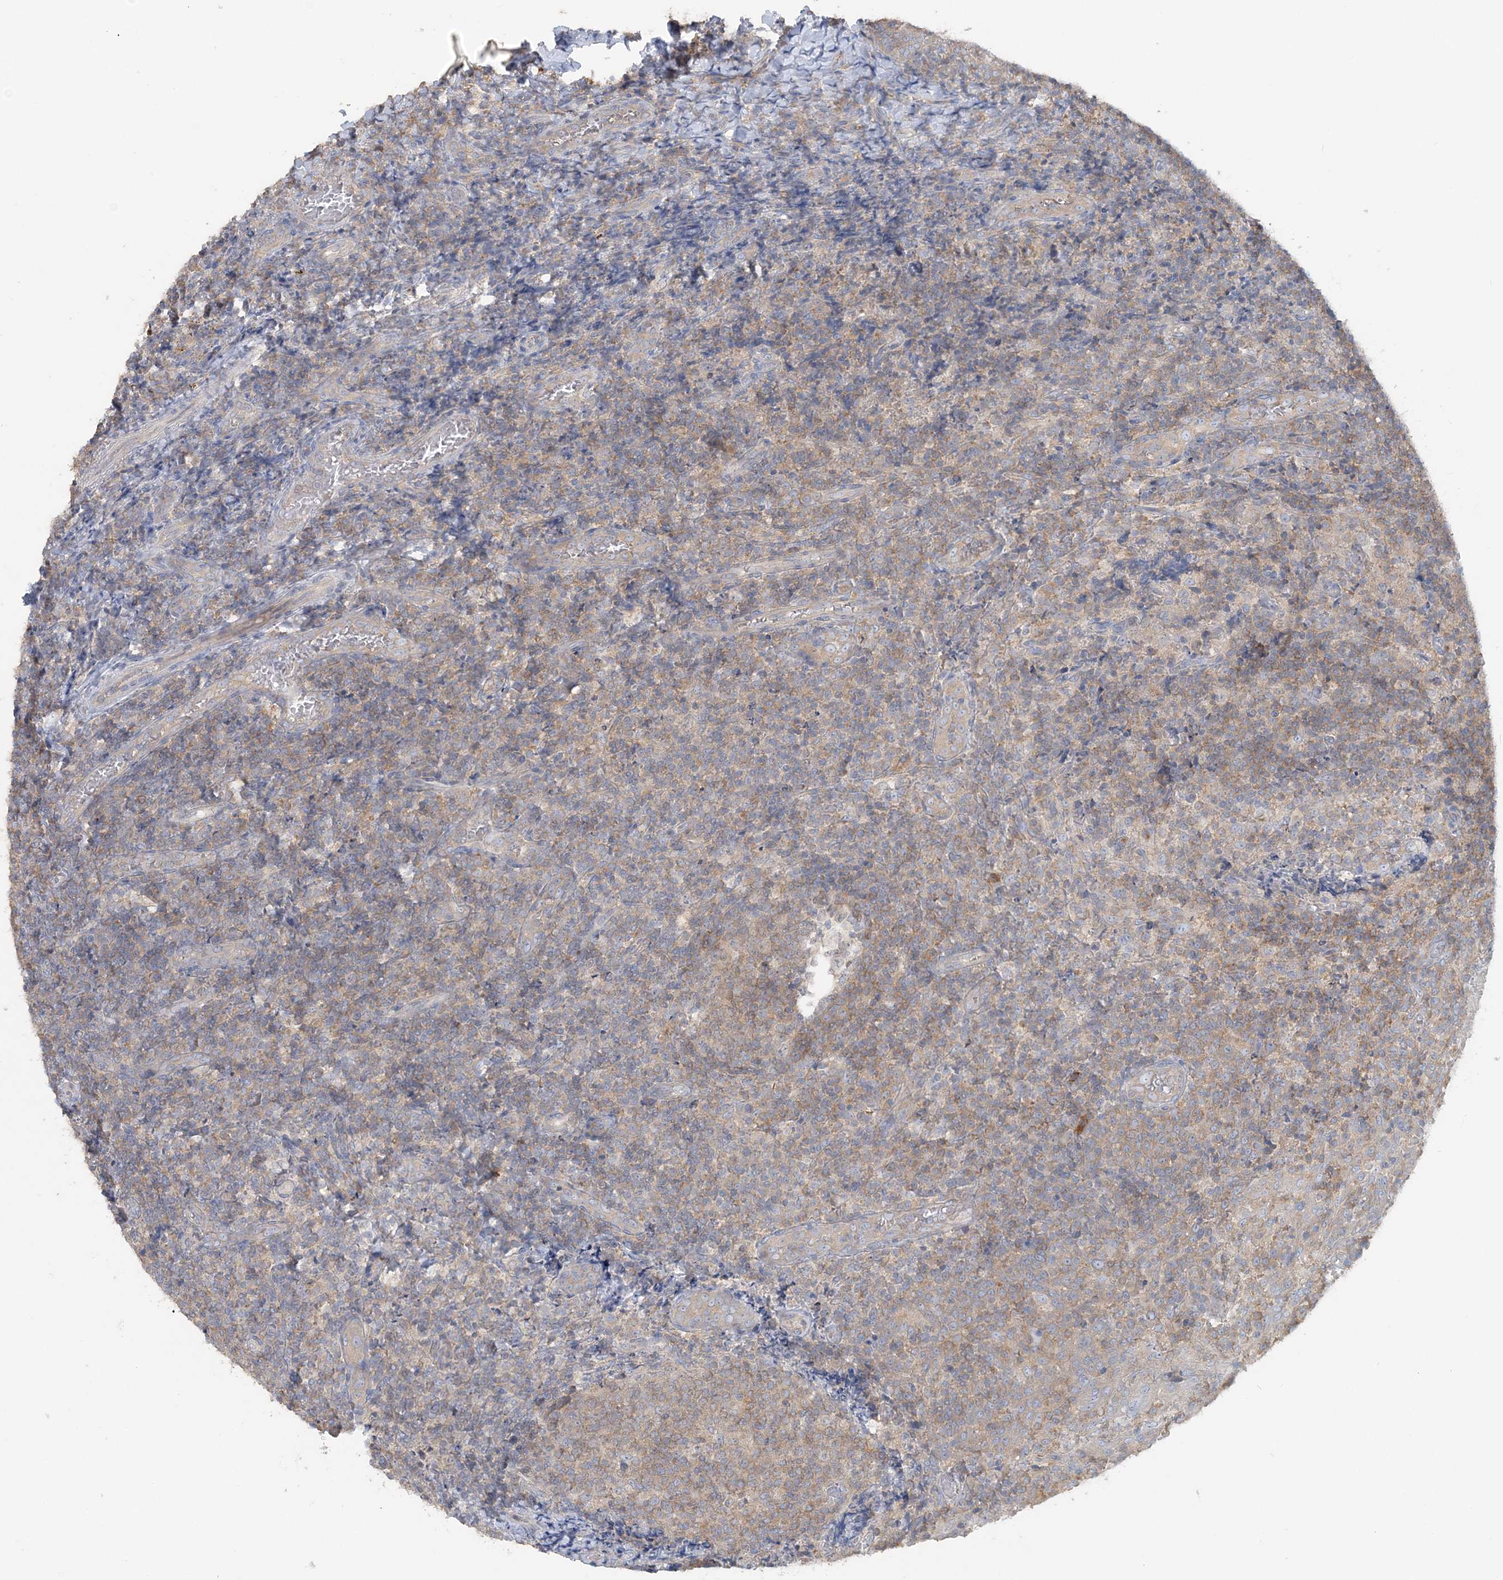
{"staining": {"intensity": "weak", "quantity": "<25%", "location": "cytoplasmic/membranous"}, "tissue": "tonsil", "cell_type": "Germinal center cells", "image_type": "normal", "snomed": [{"axis": "morphology", "description": "Normal tissue, NOS"}, {"axis": "topography", "description": "Tonsil"}], "caption": "High power microscopy photomicrograph of an immunohistochemistry micrograph of benign tonsil, revealing no significant staining in germinal center cells.", "gene": "TBC1D5", "patient": {"sex": "female", "age": 19}}